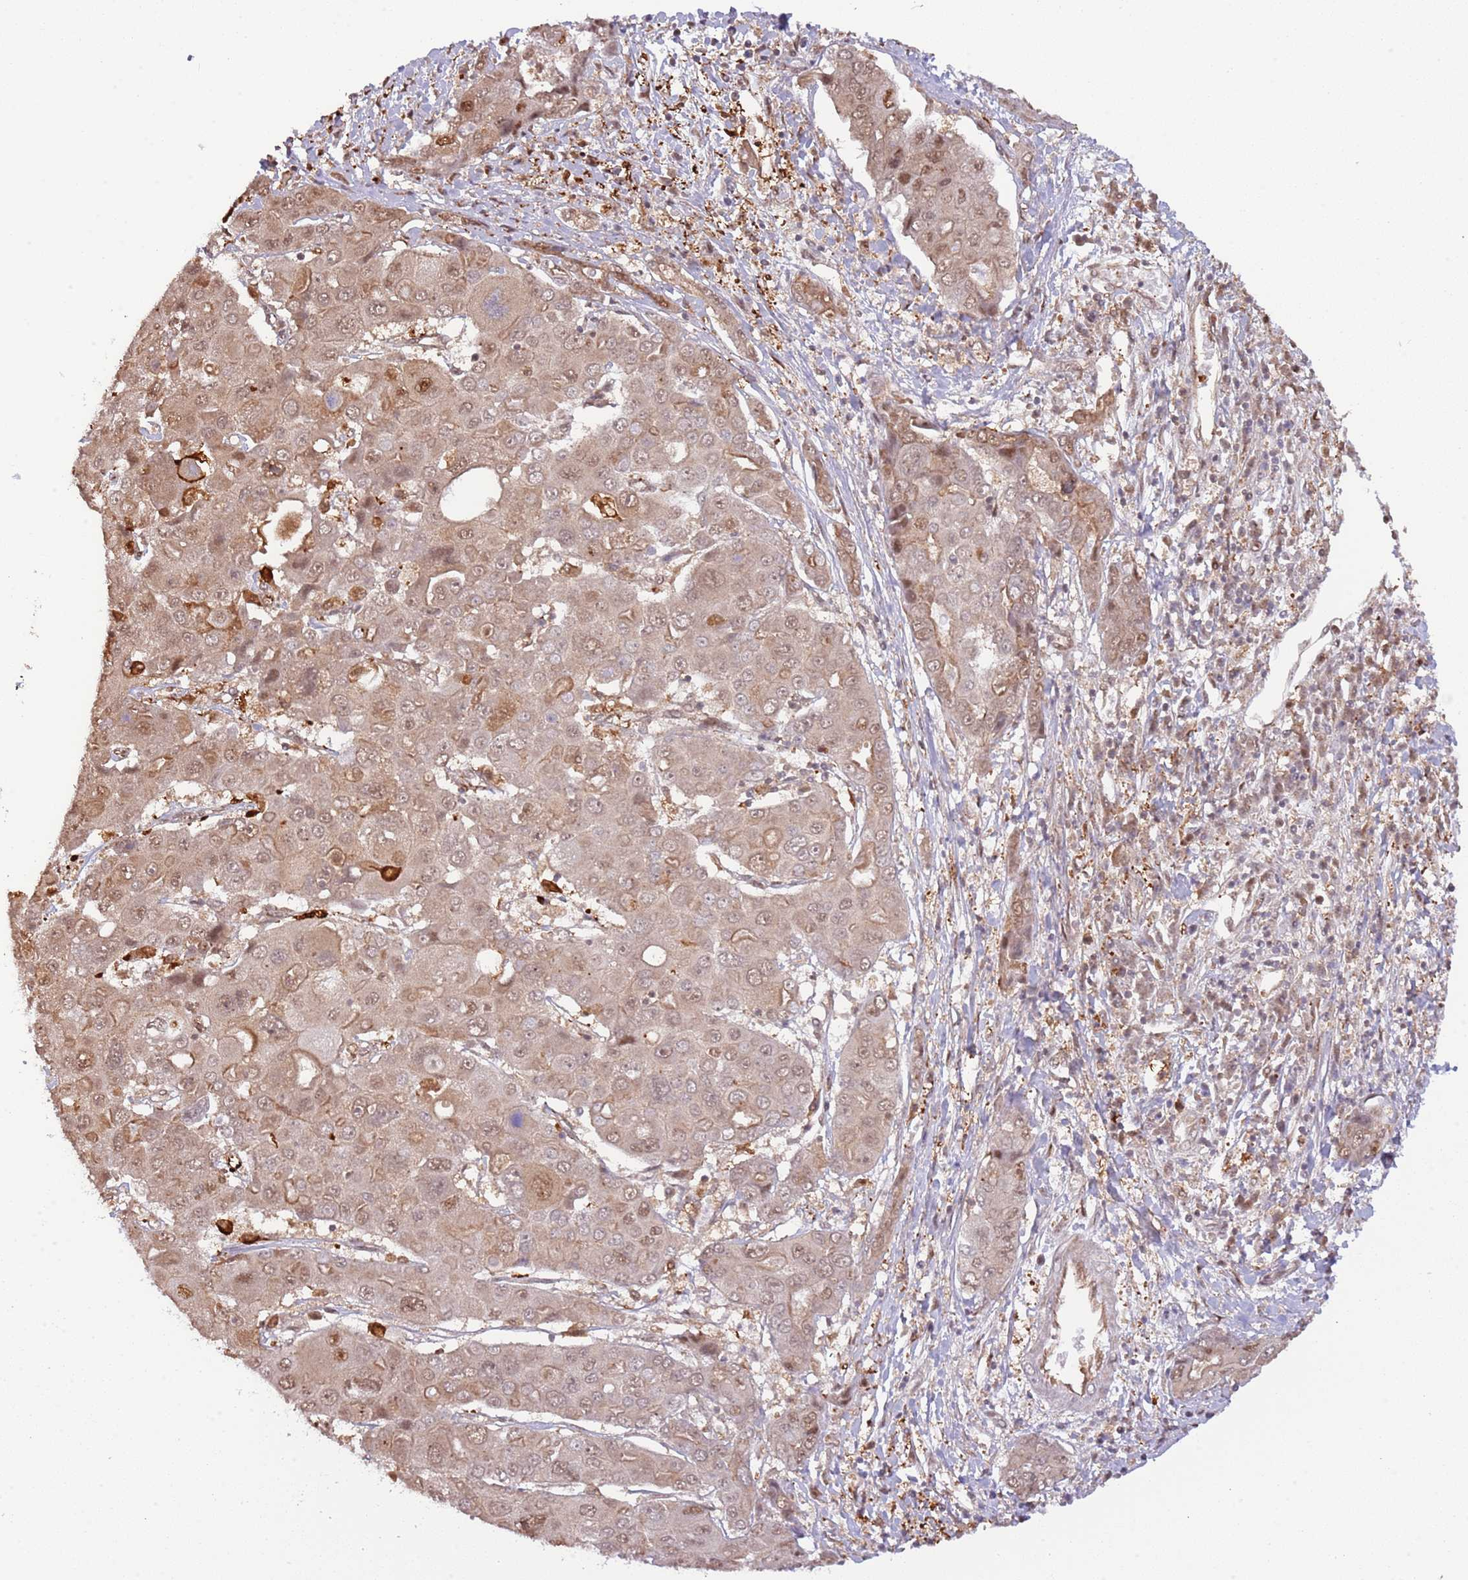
{"staining": {"intensity": "moderate", "quantity": ">75%", "location": "cytoplasmic/membranous,nuclear"}, "tissue": "liver cancer", "cell_type": "Tumor cells", "image_type": "cancer", "snomed": [{"axis": "morphology", "description": "Cholangiocarcinoma"}, {"axis": "topography", "description": "Liver"}], "caption": "There is medium levels of moderate cytoplasmic/membranous and nuclear positivity in tumor cells of cholangiocarcinoma (liver), as demonstrated by immunohistochemical staining (brown color).", "gene": "PLSCR5", "patient": {"sex": "male", "age": 67}}